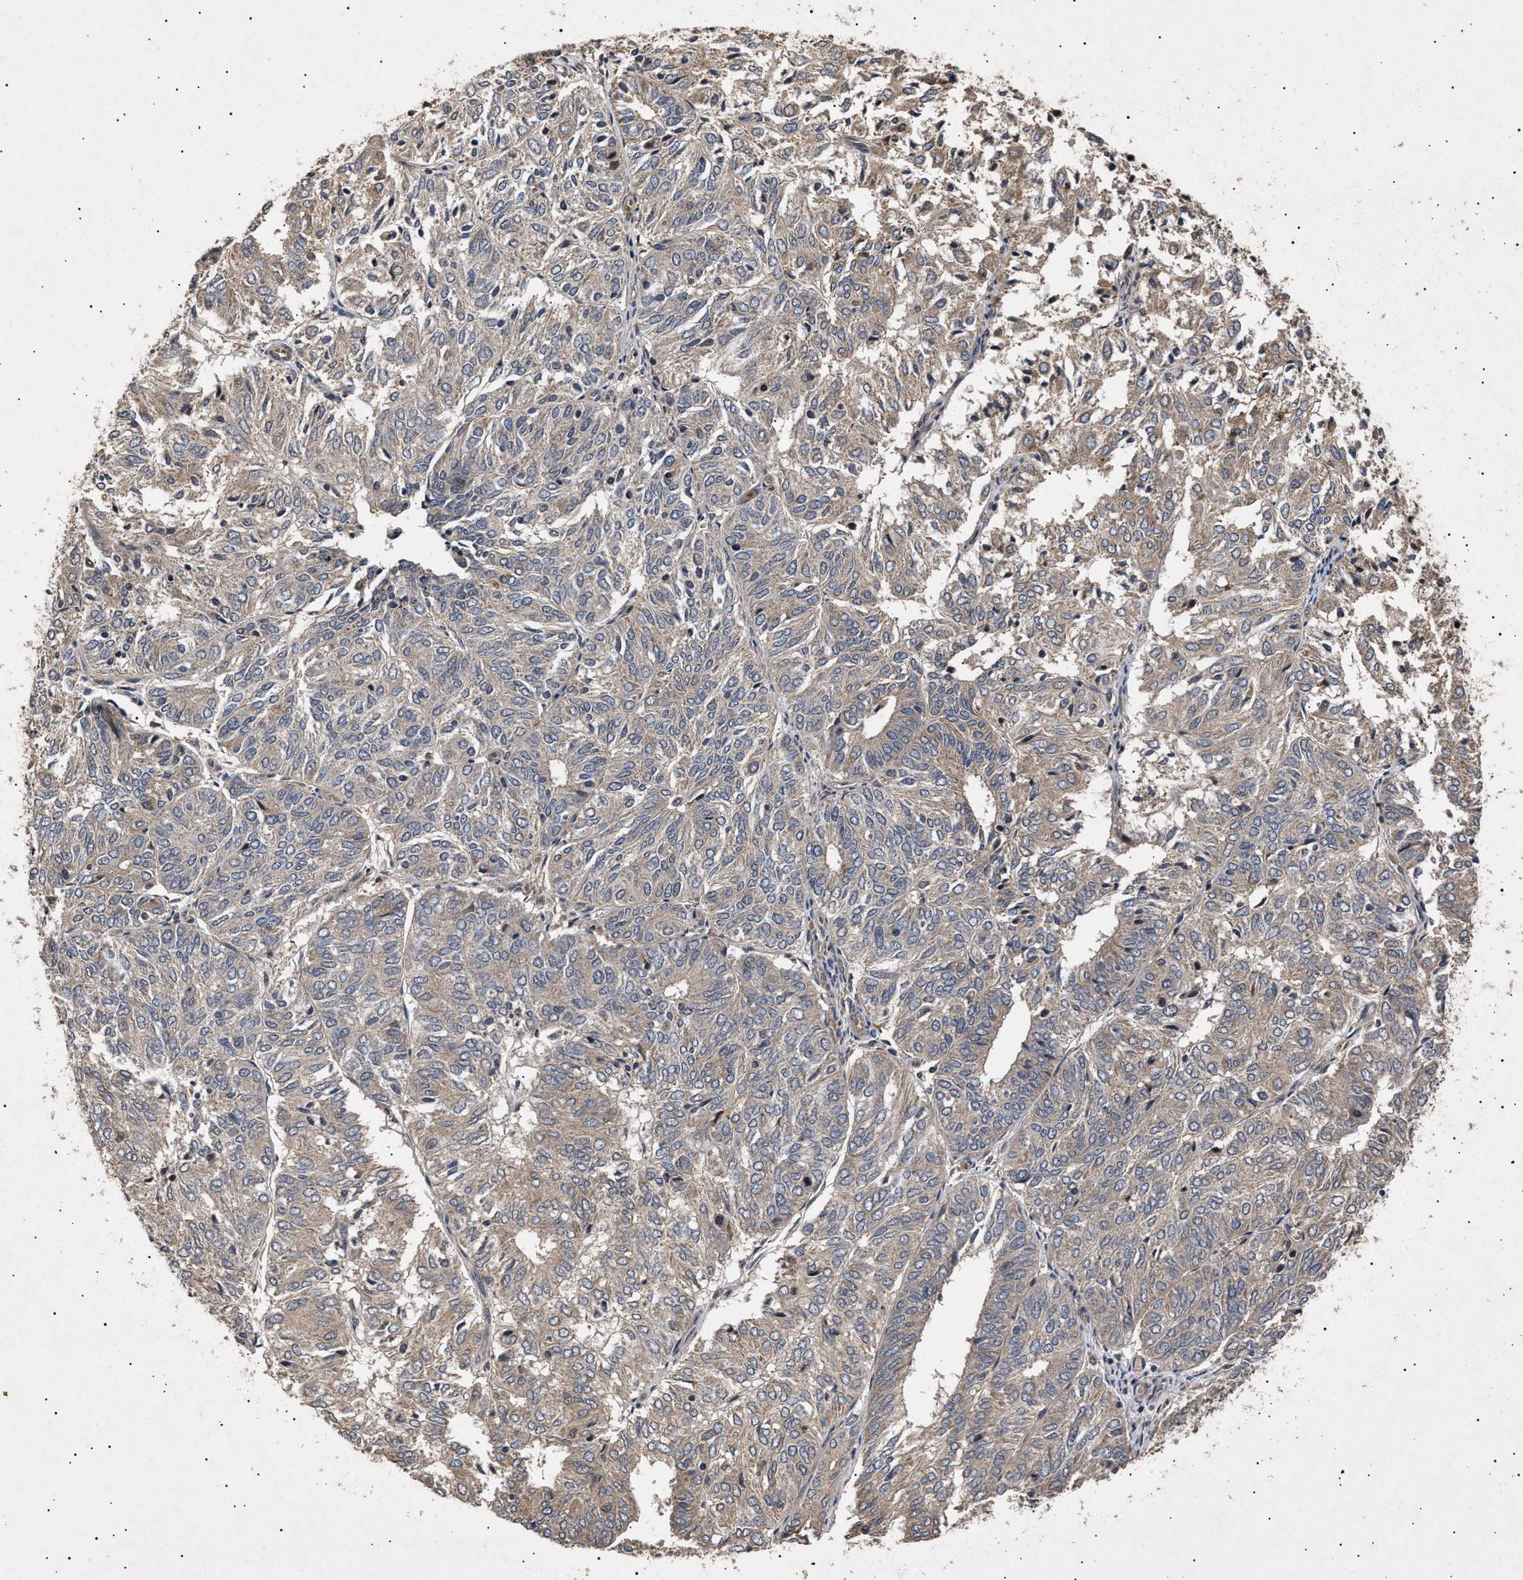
{"staining": {"intensity": "weak", "quantity": "<25%", "location": "cytoplasmic/membranous"}, "tissue": "endometrial cancer", "cell_type": "Tumor cells", "image_type": "cancer", "snomed": [{"axis": "morphology", "description": "Adenocarcinoma, NOS"}, {"axis": "topography", "description": "Uterus"}], "caption": "Immunohistochemistry image of adenocarcinoma (endometrial) stained for a protein (brown), which exhibits no expression in tumor cells.", "gene": "ITGB5", "patient": {"sex": "female", "age": 60}}